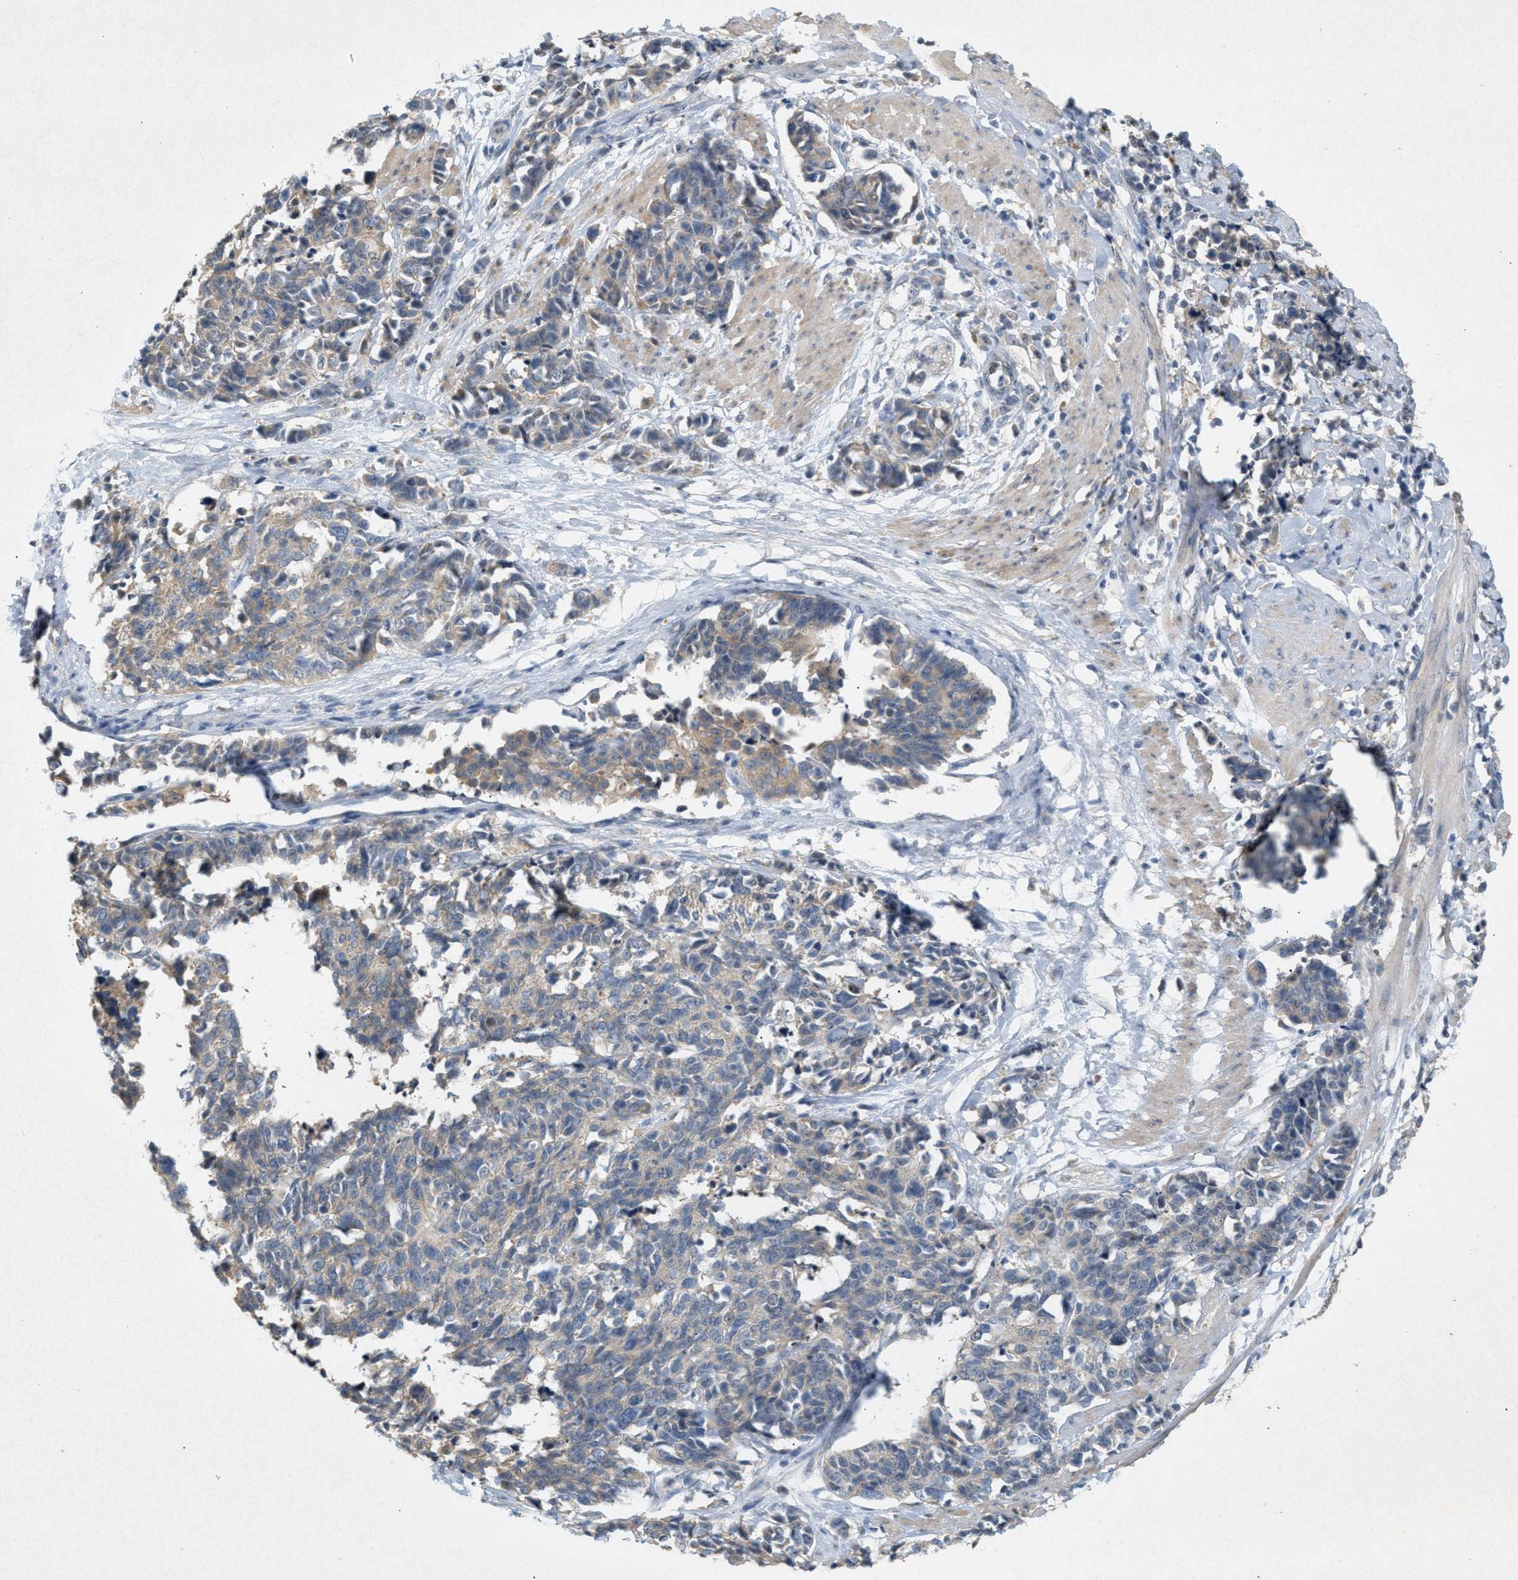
{"staining": {"intensity": "weak", "quantity": "<25%", "location": "cytoplasmic/membranous"}, "tissue": "cervical cancer", "cell_type": "Tumor cells", "image_type": "cancer", "snomed": [{"axis": "morphology", "description": "Squamous cell carcinoma, NOS"}, {"axis": "topography", "description": "Cervix"}], "caption": "An image of human cervical cancer is negative for staining in tumor cells. Brightfield microscopy of immunohistochemistry stained with DAB (brown) and hematoxylin (blue), captured at high magnification.", "gene": "DCAF7", "patient": {"sex": "female", "age": 35}}